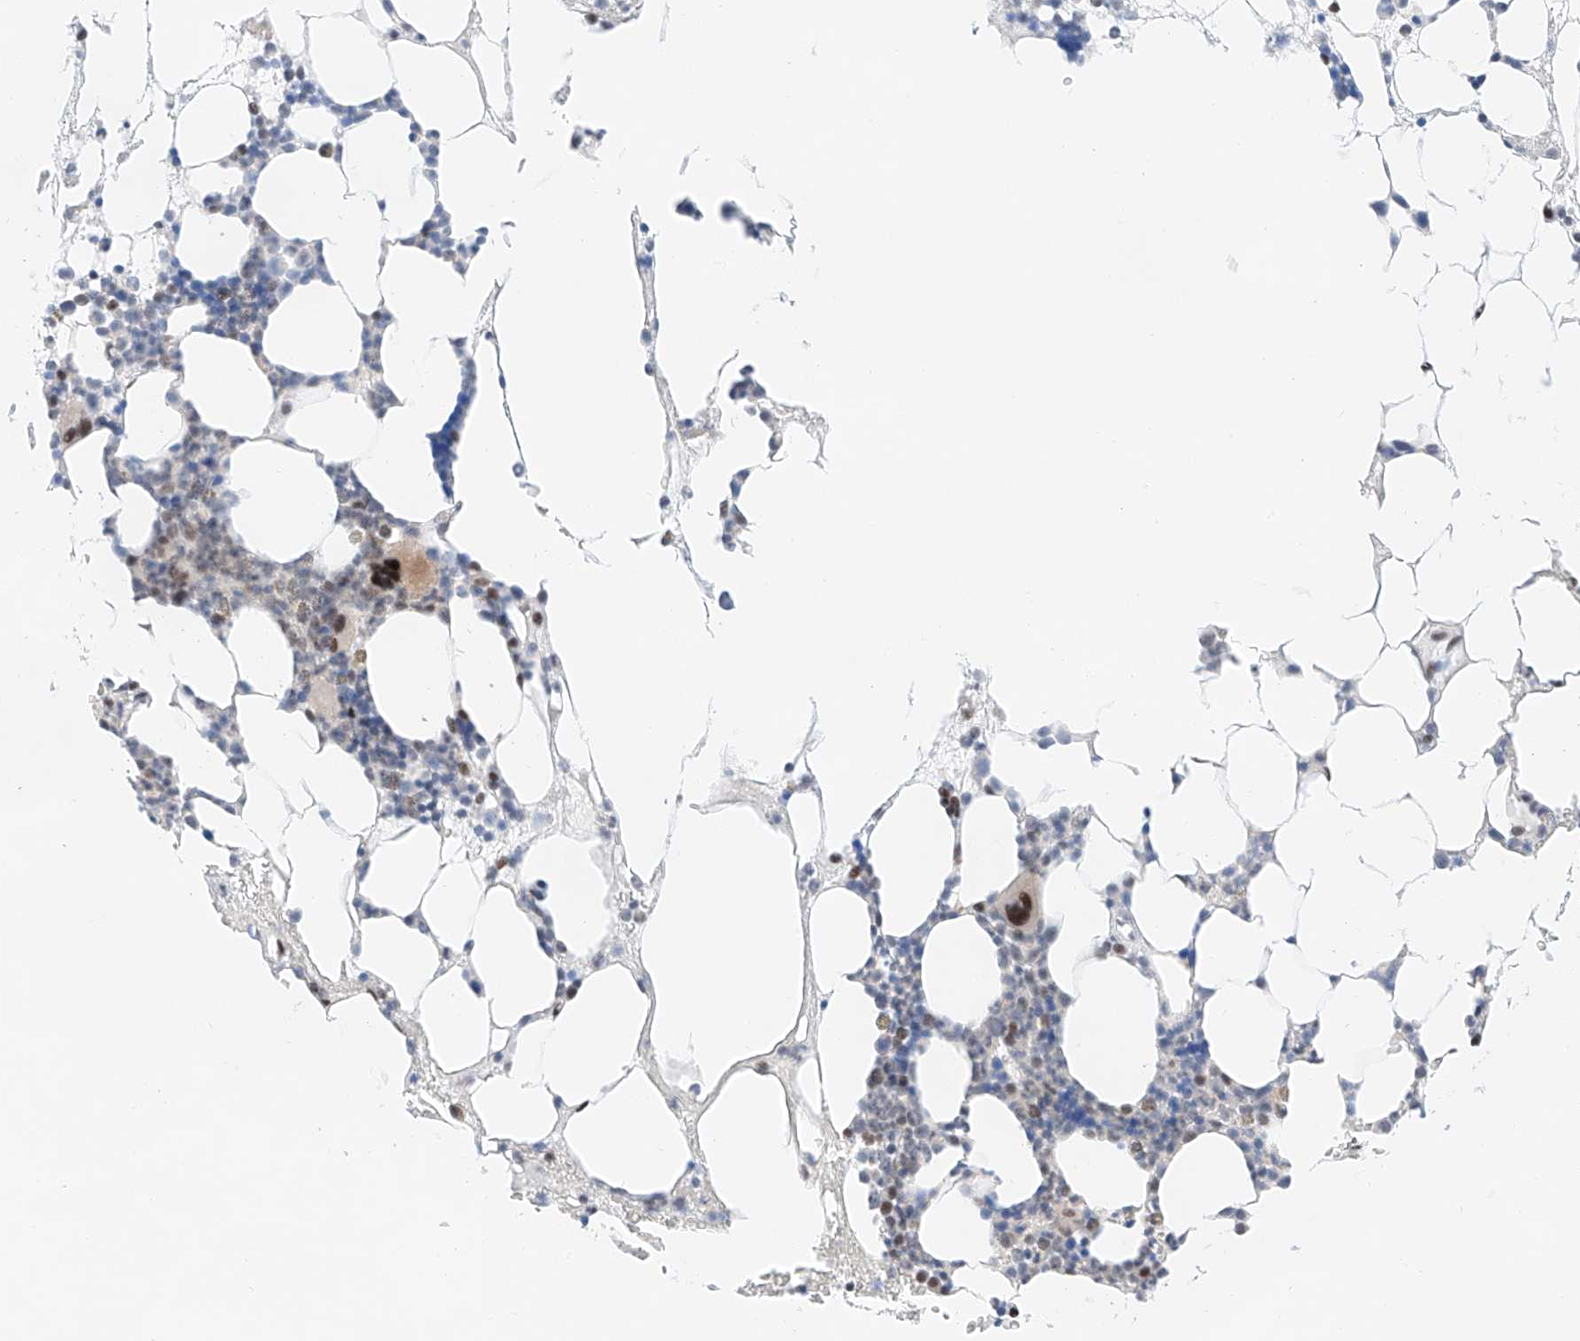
{"staining": {"intensity": "moderate", "quantity": "<25%", "location": "nuclear"}, "tissue": "bone marrow", "cell_type": "Hematopoietic cells", "image_type": "normal", "snomed": [{"axis": "morphology", "description": "Normal tissue, NOS"}, {"axis": "morphology", "description": "Inflammation, NOS"}, {"axis": "topography", "description": "Bone marrow"}], "caption": "This histopathology image reveals unremarkable bone marrow stained with IHC to label a protein in brown. The nuclear of hematopoietic cells show moderate positivity for the protein. Nuclei are counter-stained blue.", "gene": "NT5C3B", "patient": {"sex": "female", "age": 78}}